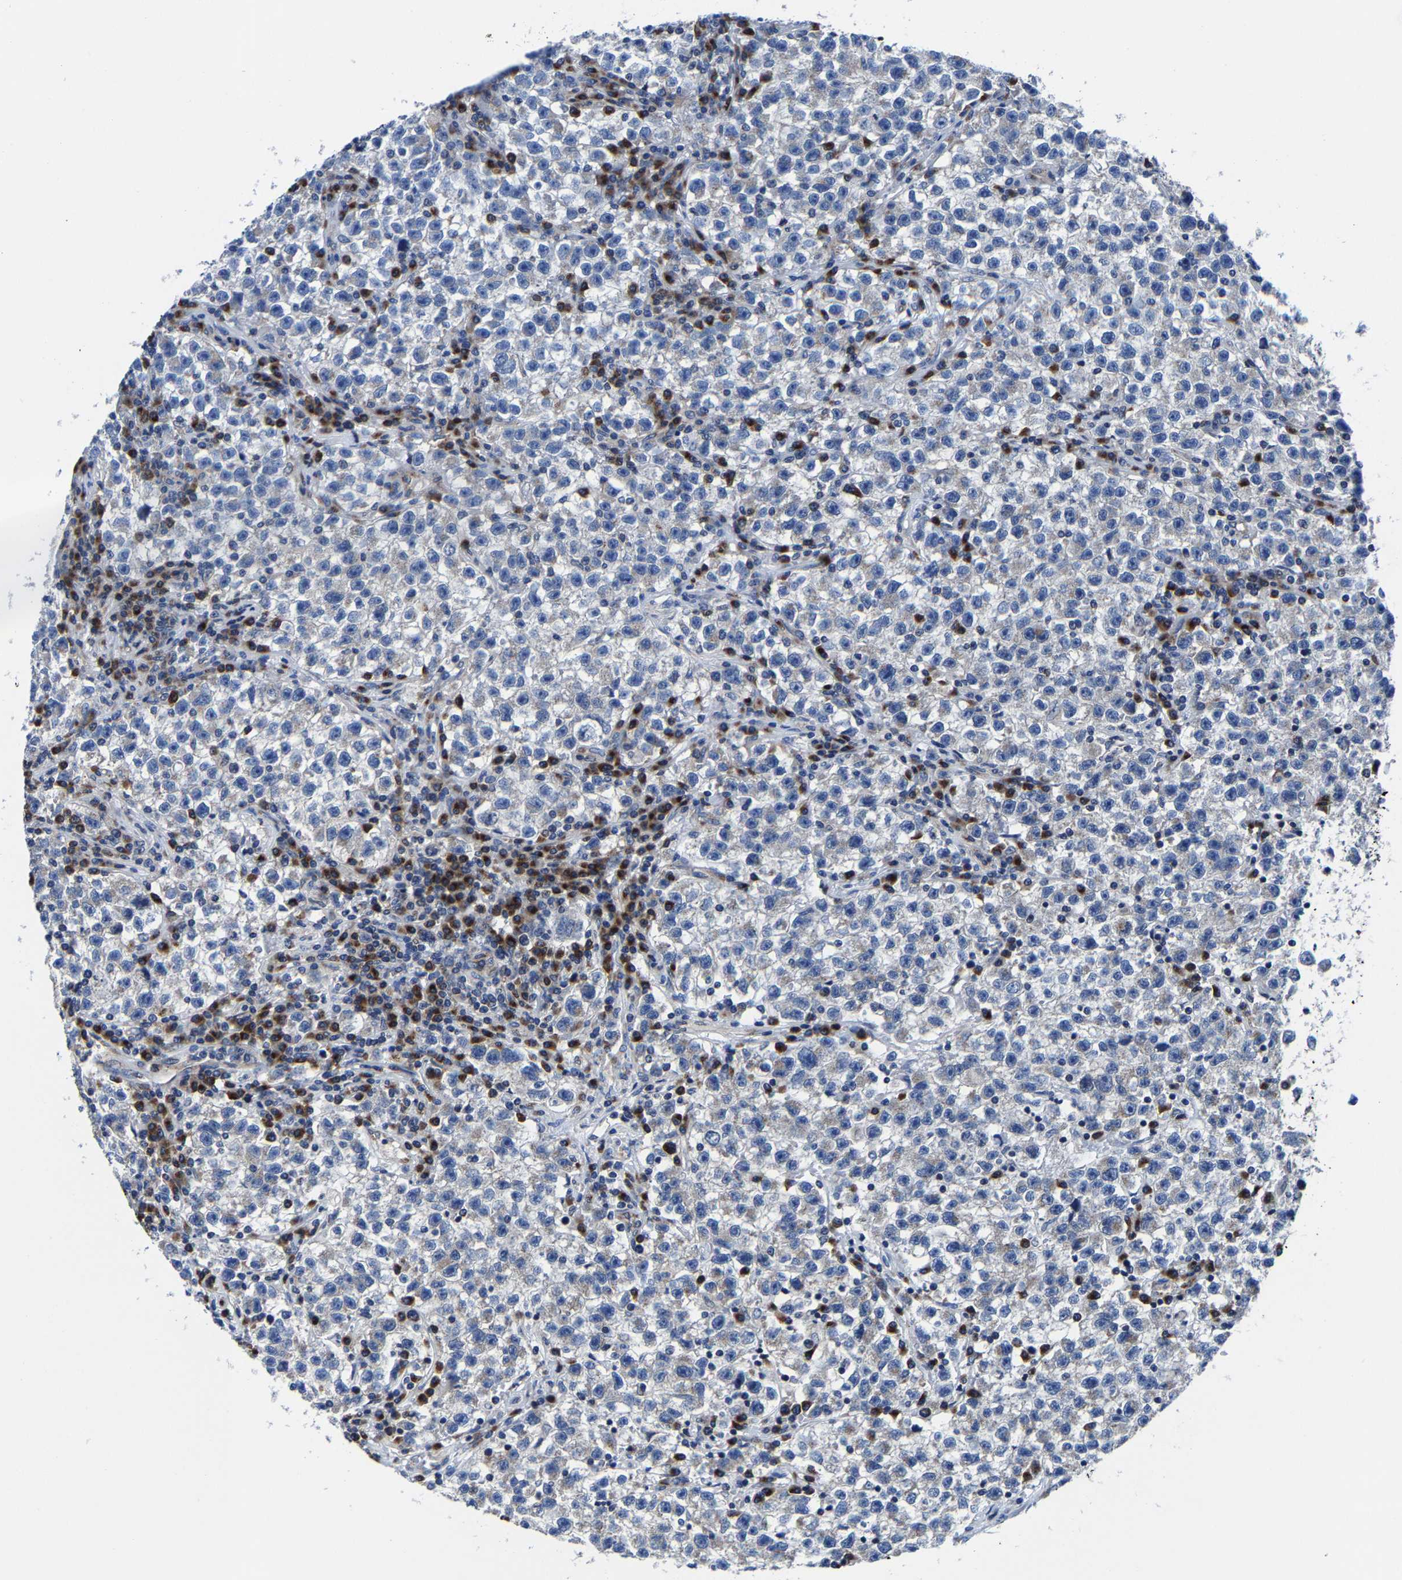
{"staining": {"intensity": "negative", "quantity": "none", "location": "none"}, "tissue": "testis cancer", "cell_type": "Tumor cells", "image_type": "cancer", "snomed": [{"axis": "morphology", "description": "Seminoma, NOS"}, {"axis": "topography", "description": "Testis"}], "caption": "The photomicrograph demonstrates no significant positivity in tumor cells of testis cancer (seminoma).", "gene": "EBAG9", "patient": {"sex": "male", "age": 22}}